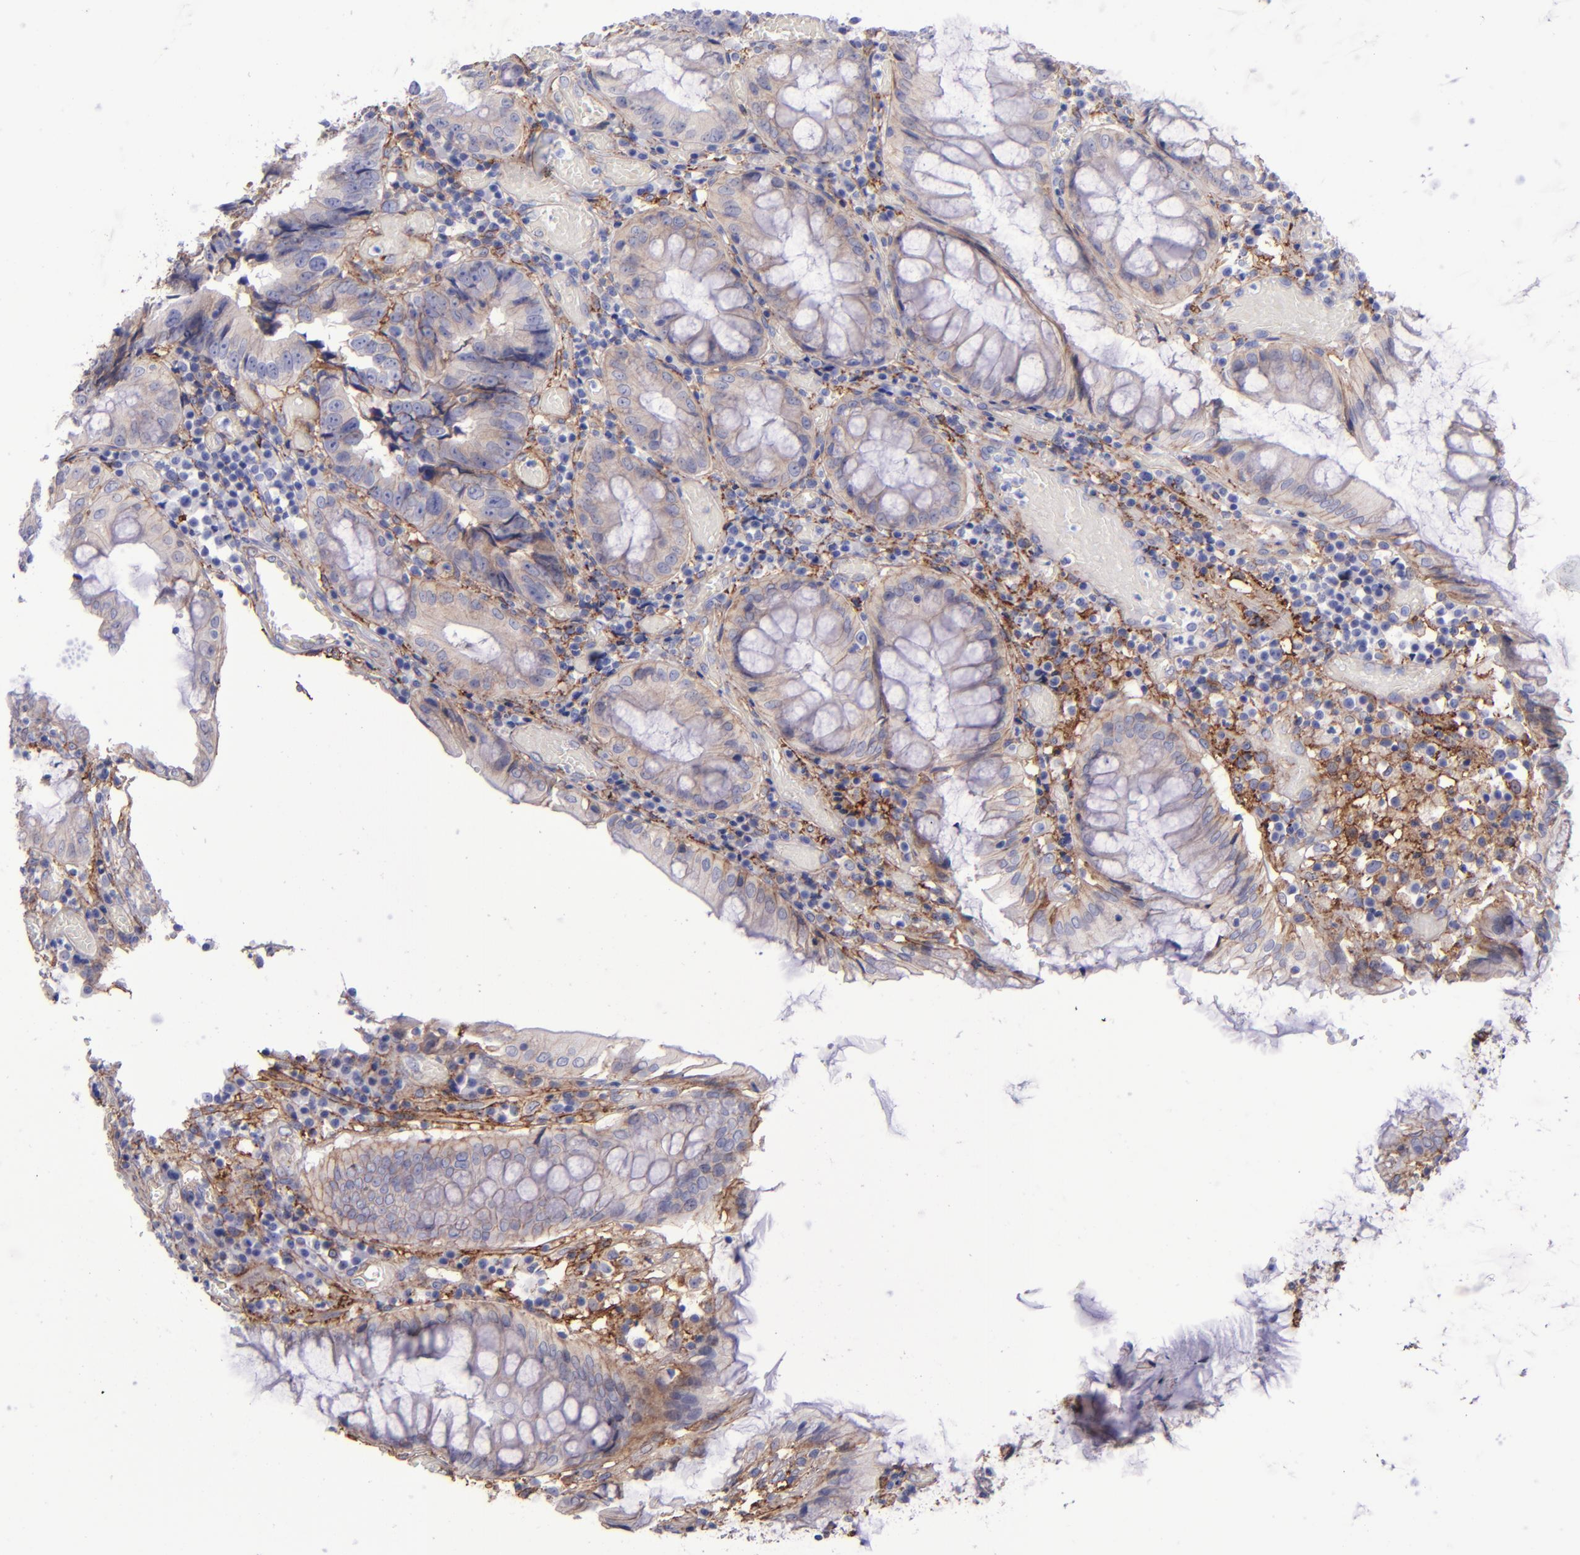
{"staining": {"intensity": "weak", "quantity": ">75%", "location": "cytoplasmic/membranous"}, "tissue": "colorectal cancer", "cell_type": "Tumor cells", "image_type": "cancer", "snomed": [{"axis": "morphology", "description": "Adenocarcinoma, NOS"}, {"axis": "topography", "description": "Rectum"}], "caption": "Human colorectal cancer stained with a protein marker displays weak staining in tumor cells.", "gene": "ITGAV", "patient": {"sex": "female", "age": 98}}